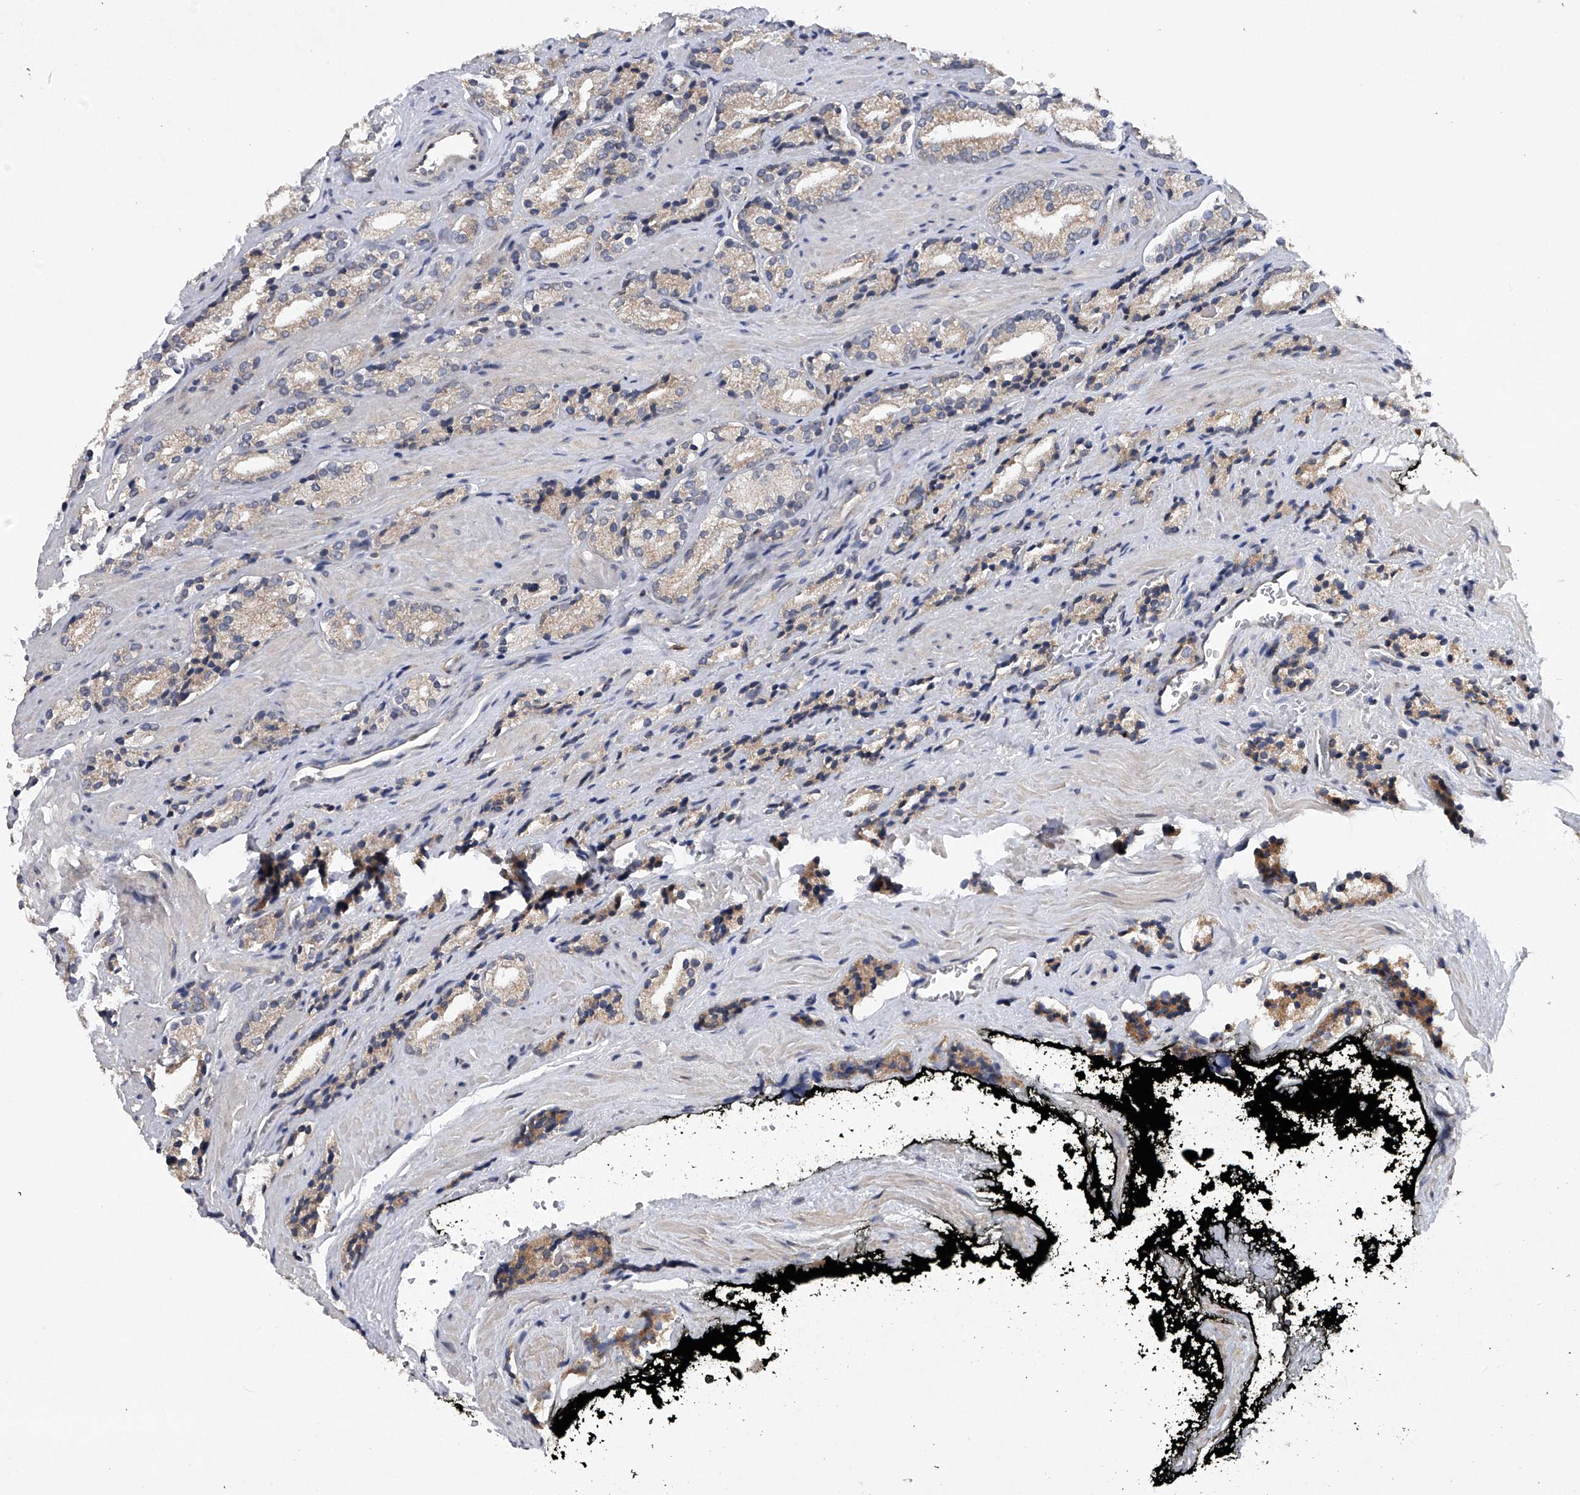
{"staining": {"intensity": "moderate", "quantity": ">75%", "location": "cytoplasmic/membranous"}, "tissue": "prostate cancer", "cell_type": "Tumor cells", "image_type": "cancer", "snomed": [{"axis": "morphology", "description": "Adenocarcinoma, High grade"}, {"axis": "topography", "description": "Prostate"}], "caption": "Brown immunohistochemical staining in human adenocarcinoma (high-grade) (prostate) shows moderate cytoplasmic/membranous staining in approximately >75% of tumor cells.", "gene": "RNF5", "patient": {"sex": "male", "age": 71}}